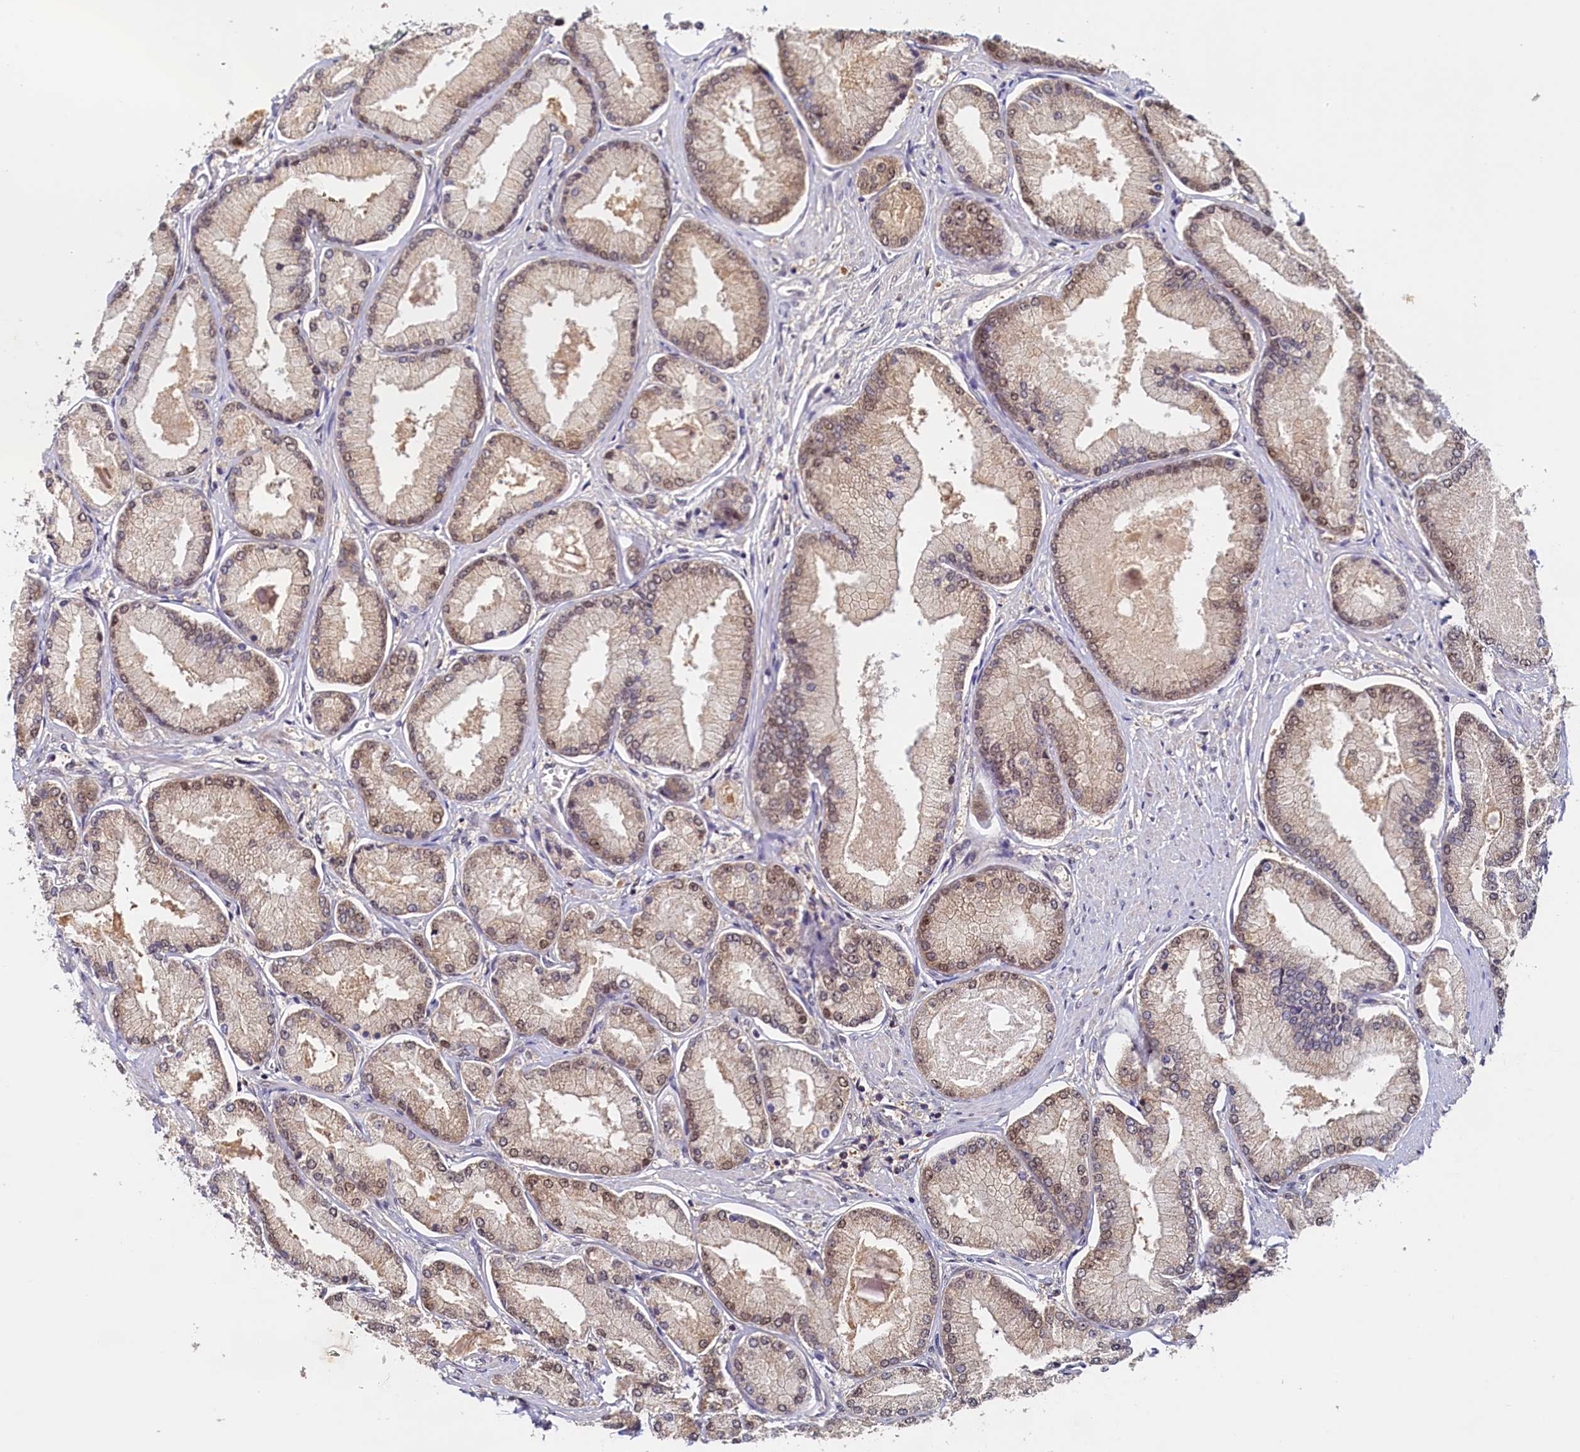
{"staining": {"intensity": "moderate", "quantity": "25%-75%", "location": "nuclear"}, "tissue": "prostate cancer", "cell_type": "Tumor cells", "image_type": "cancer", "snomed": [{"axis": "morphology", "description": "Adenocarcinoma, Low grade"}, {"axis": "topography", "description": "Prostate"}], "caption": "A brown stain labels moderate nuclear positivity of a protein in human adenocarcinoma (low-grade) (prostate) tumor cells.", "gene": "PAAF1", "patient": {"sex": "male", "age": 74}}